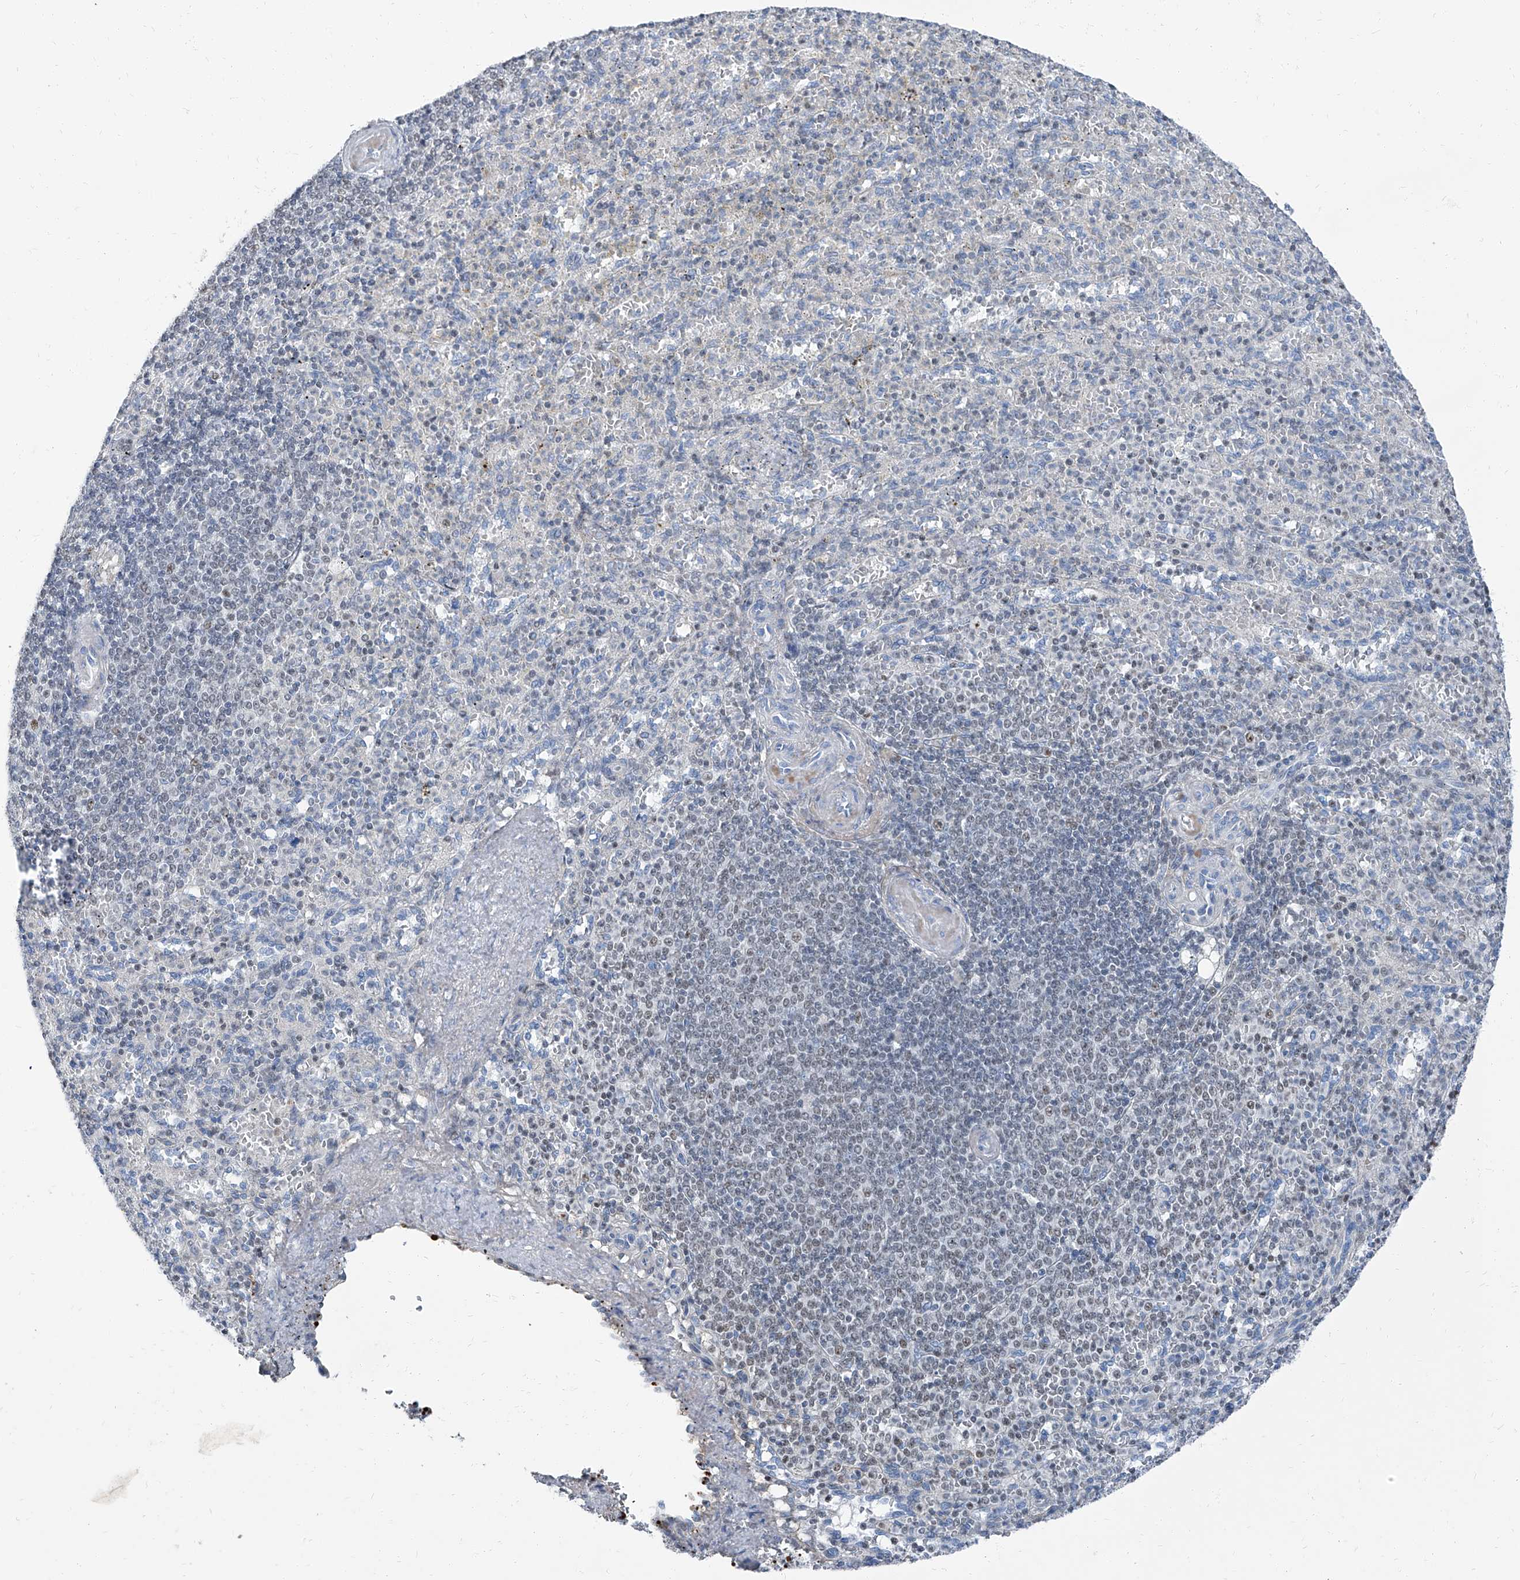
{"staining": {"intensity": "weak", "quantity": "<25%", "location": "nuclear"}, "tissue": "spleen", "cell_type": "Cells in red pulp", "image_type": "normal", "snomed": [{"axis": "morphology", "description": "Normal tissue, NOS"}, {"axis": "topography", "description": "Spleen"}], "caption": "A photomicrograph of spleen stained for a protein displays no brown staining in cells in red pulp.", "gene": "HOXA3", "patient": {"sex": "female", "age": 74}}